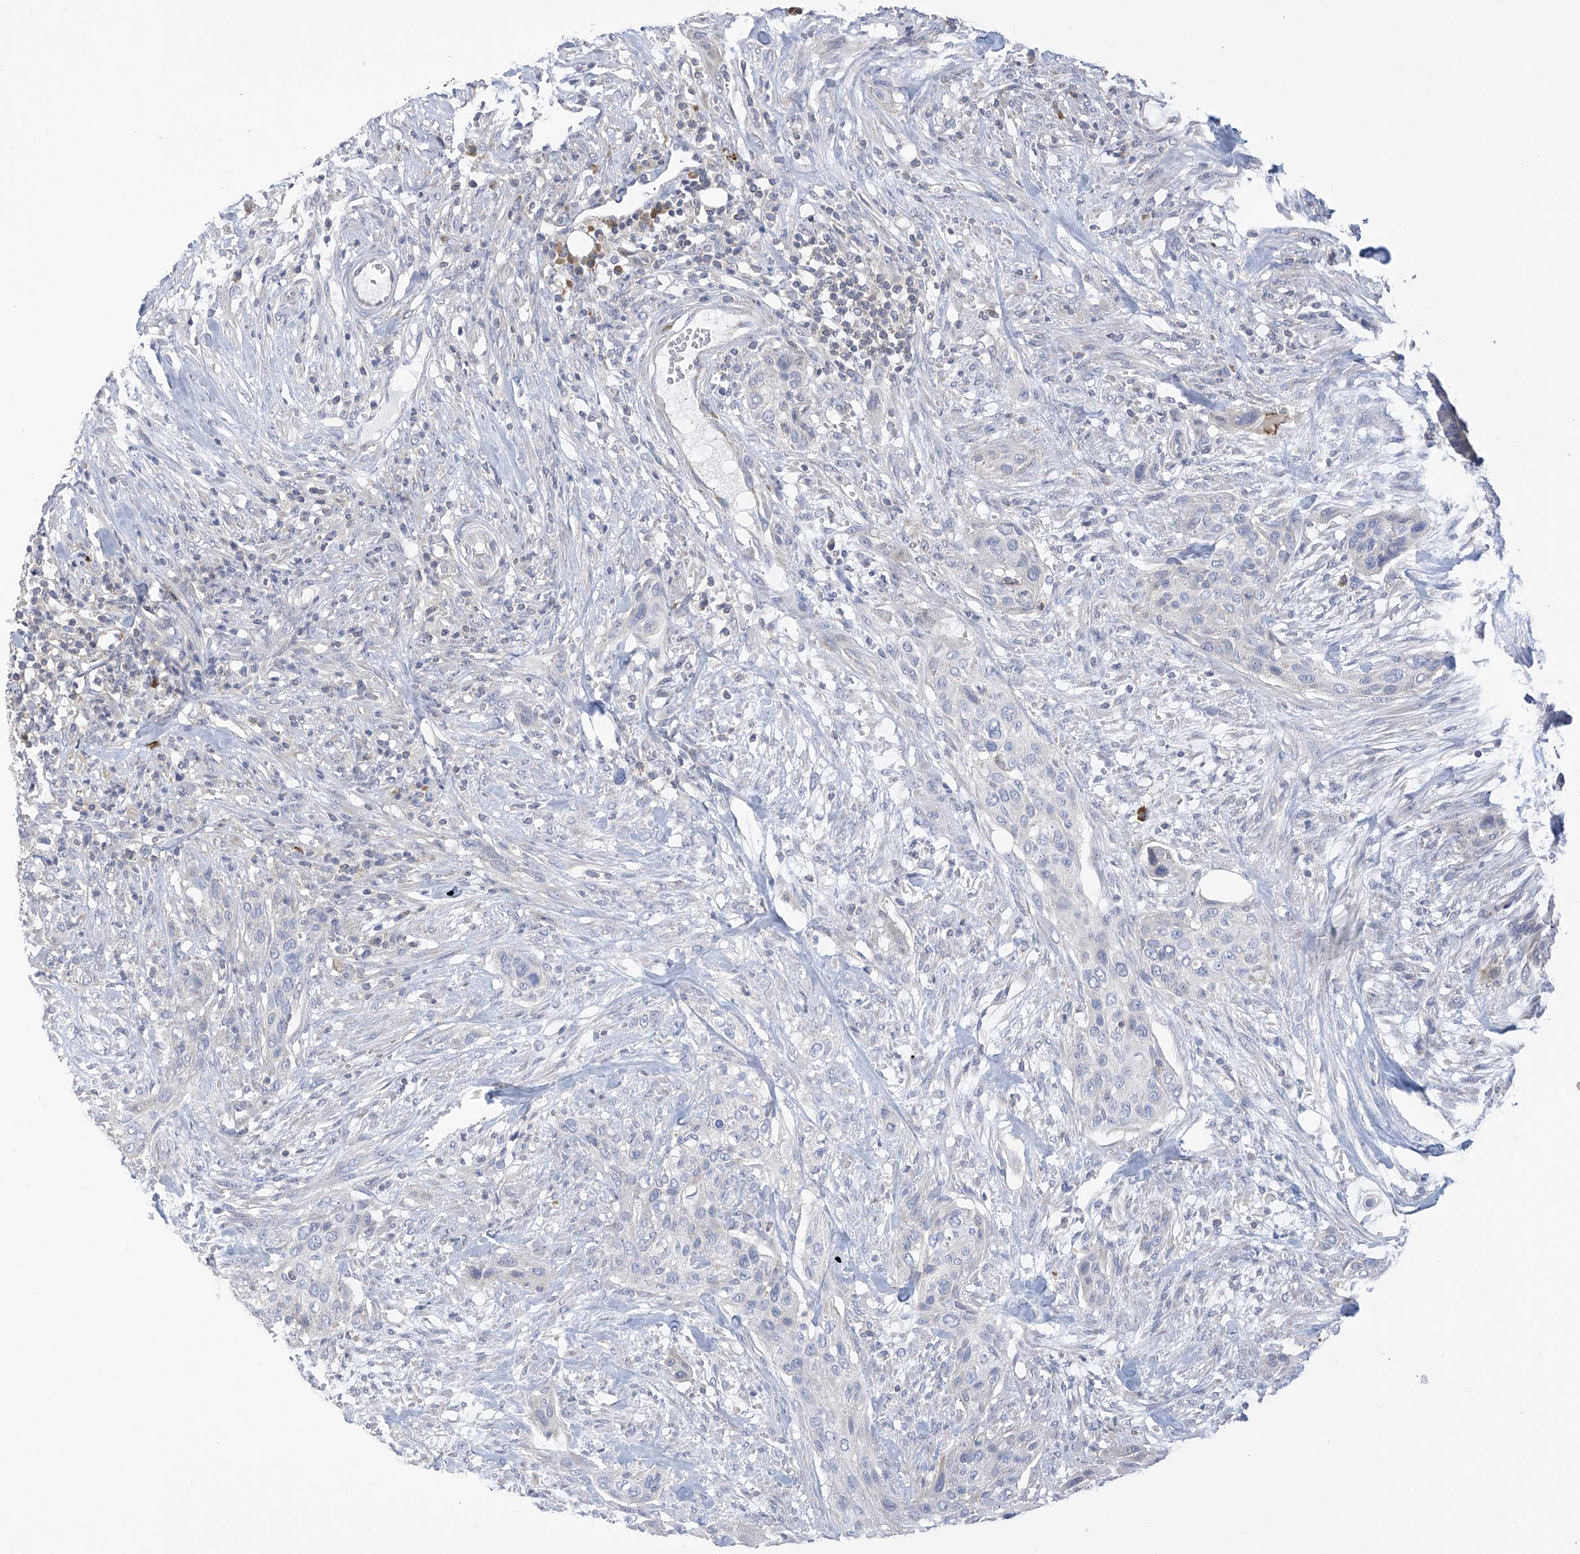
{"staining": {"intensity": "negative", "quantity": "none", "location": "none"}, "tissue": "urothelial cancer", "cell_type": "Tumor cells", "image_type": "cancer", "snomed": [{"axis": "morphology", "description": "Urothelial carcinoma, High grade"}, {"axis": "topography", "description": "Urinary bladder"}], "caption": "A micrograph of human urothelial cancer is negative for staining in tumor cells.", "gene": "SLCO4A1", "patient": {"sex": "male", "age": 35}}